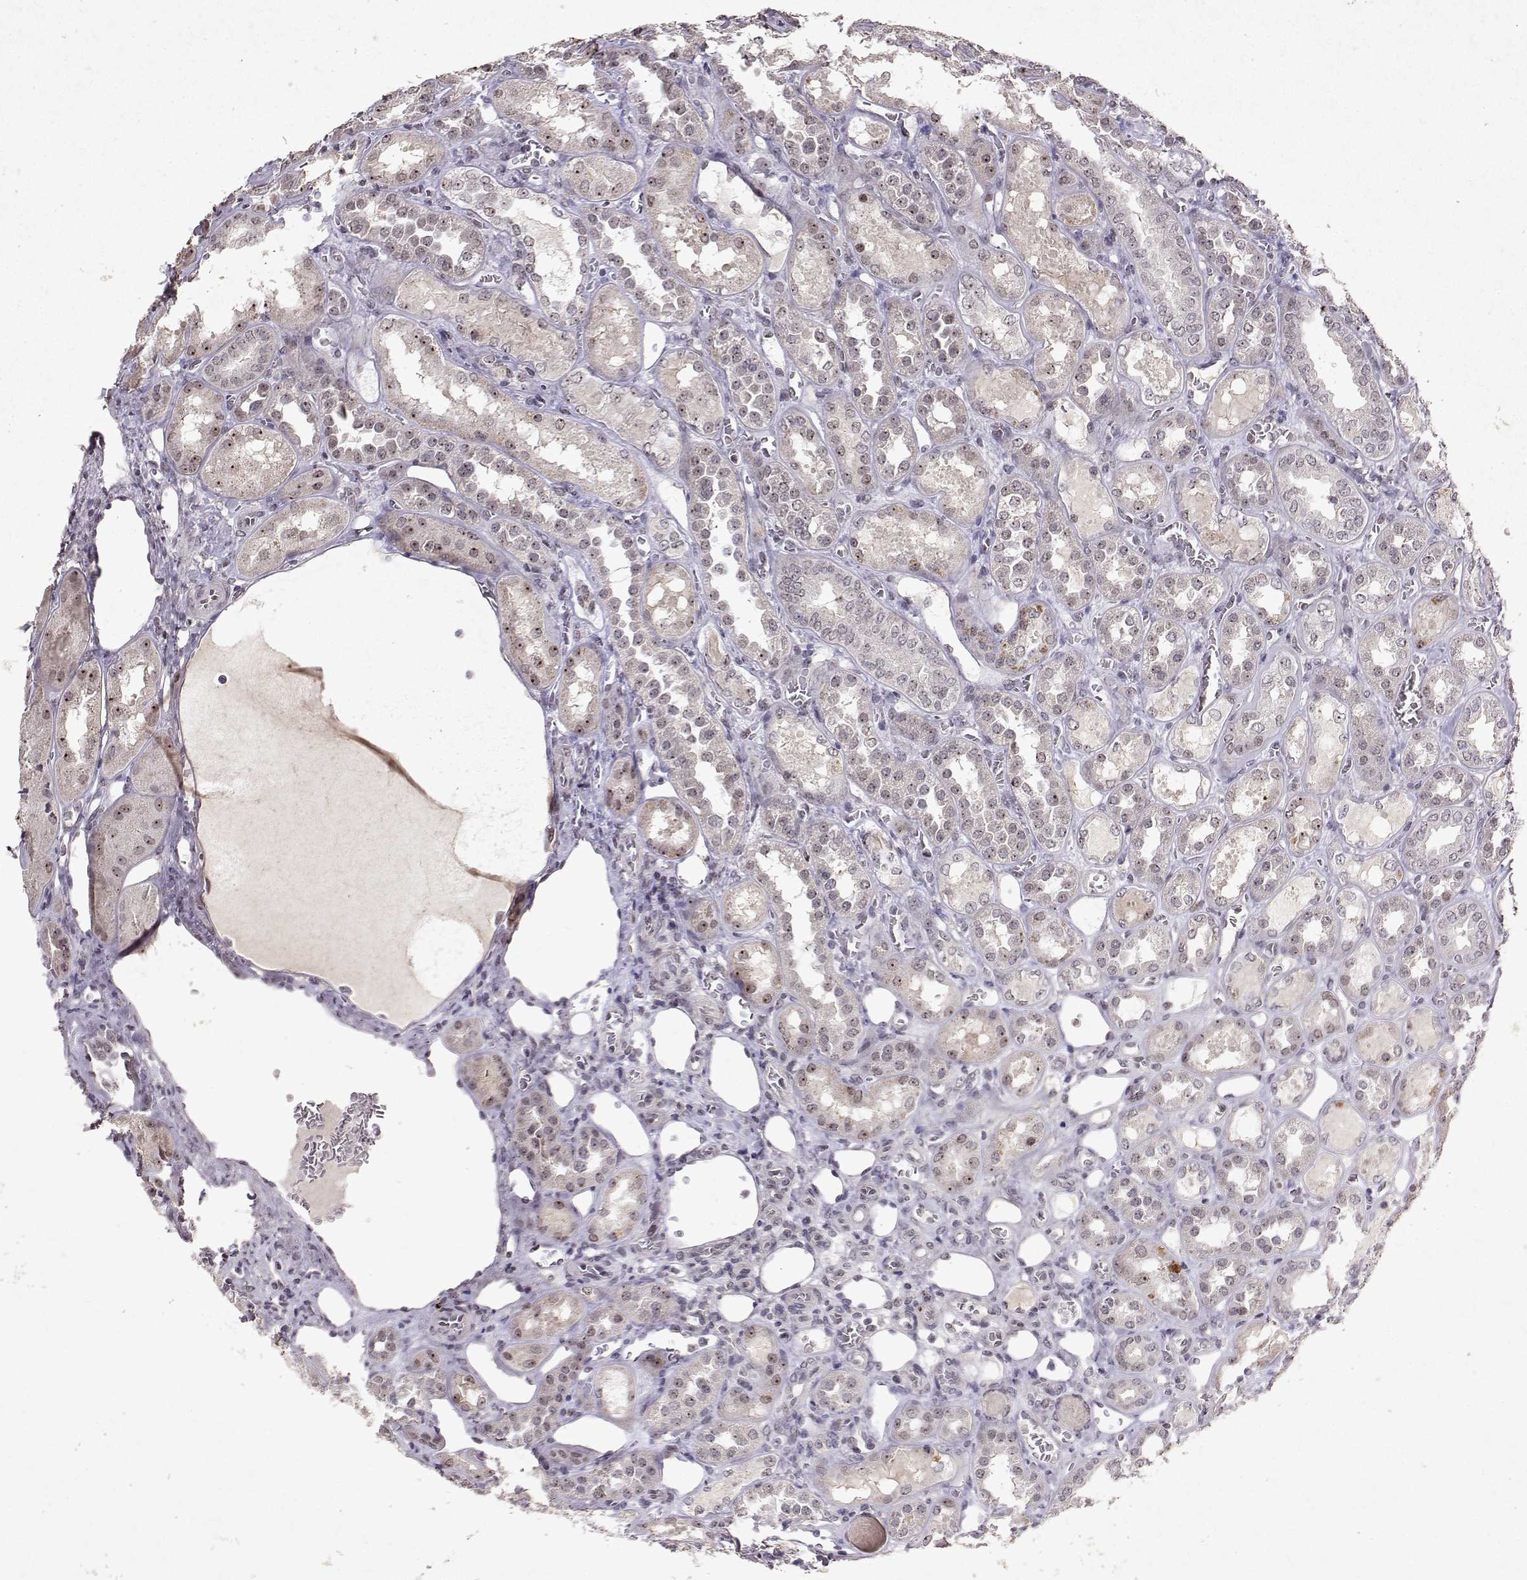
{"staining": {"intensity": "negative", "quantity": "none", "location": "none"}, "tissue": "kidney", "cell_type": "Cells in glomeruli", "image_type": "normal", "snomed": [{"axis": "morphology", "description": "Normal tissue, NOS"}, {"axis": "topography", "description": "Kidney"}], "caption": "Cells in glomeruli are negative for brown protein staining in unremarkable kidney. The staining is performed using DAB brown chromogen with nuclei counter-stained in using hematoxylin.", "gene": "DDX56", "patient": {"sex": "male", "age": 73}}